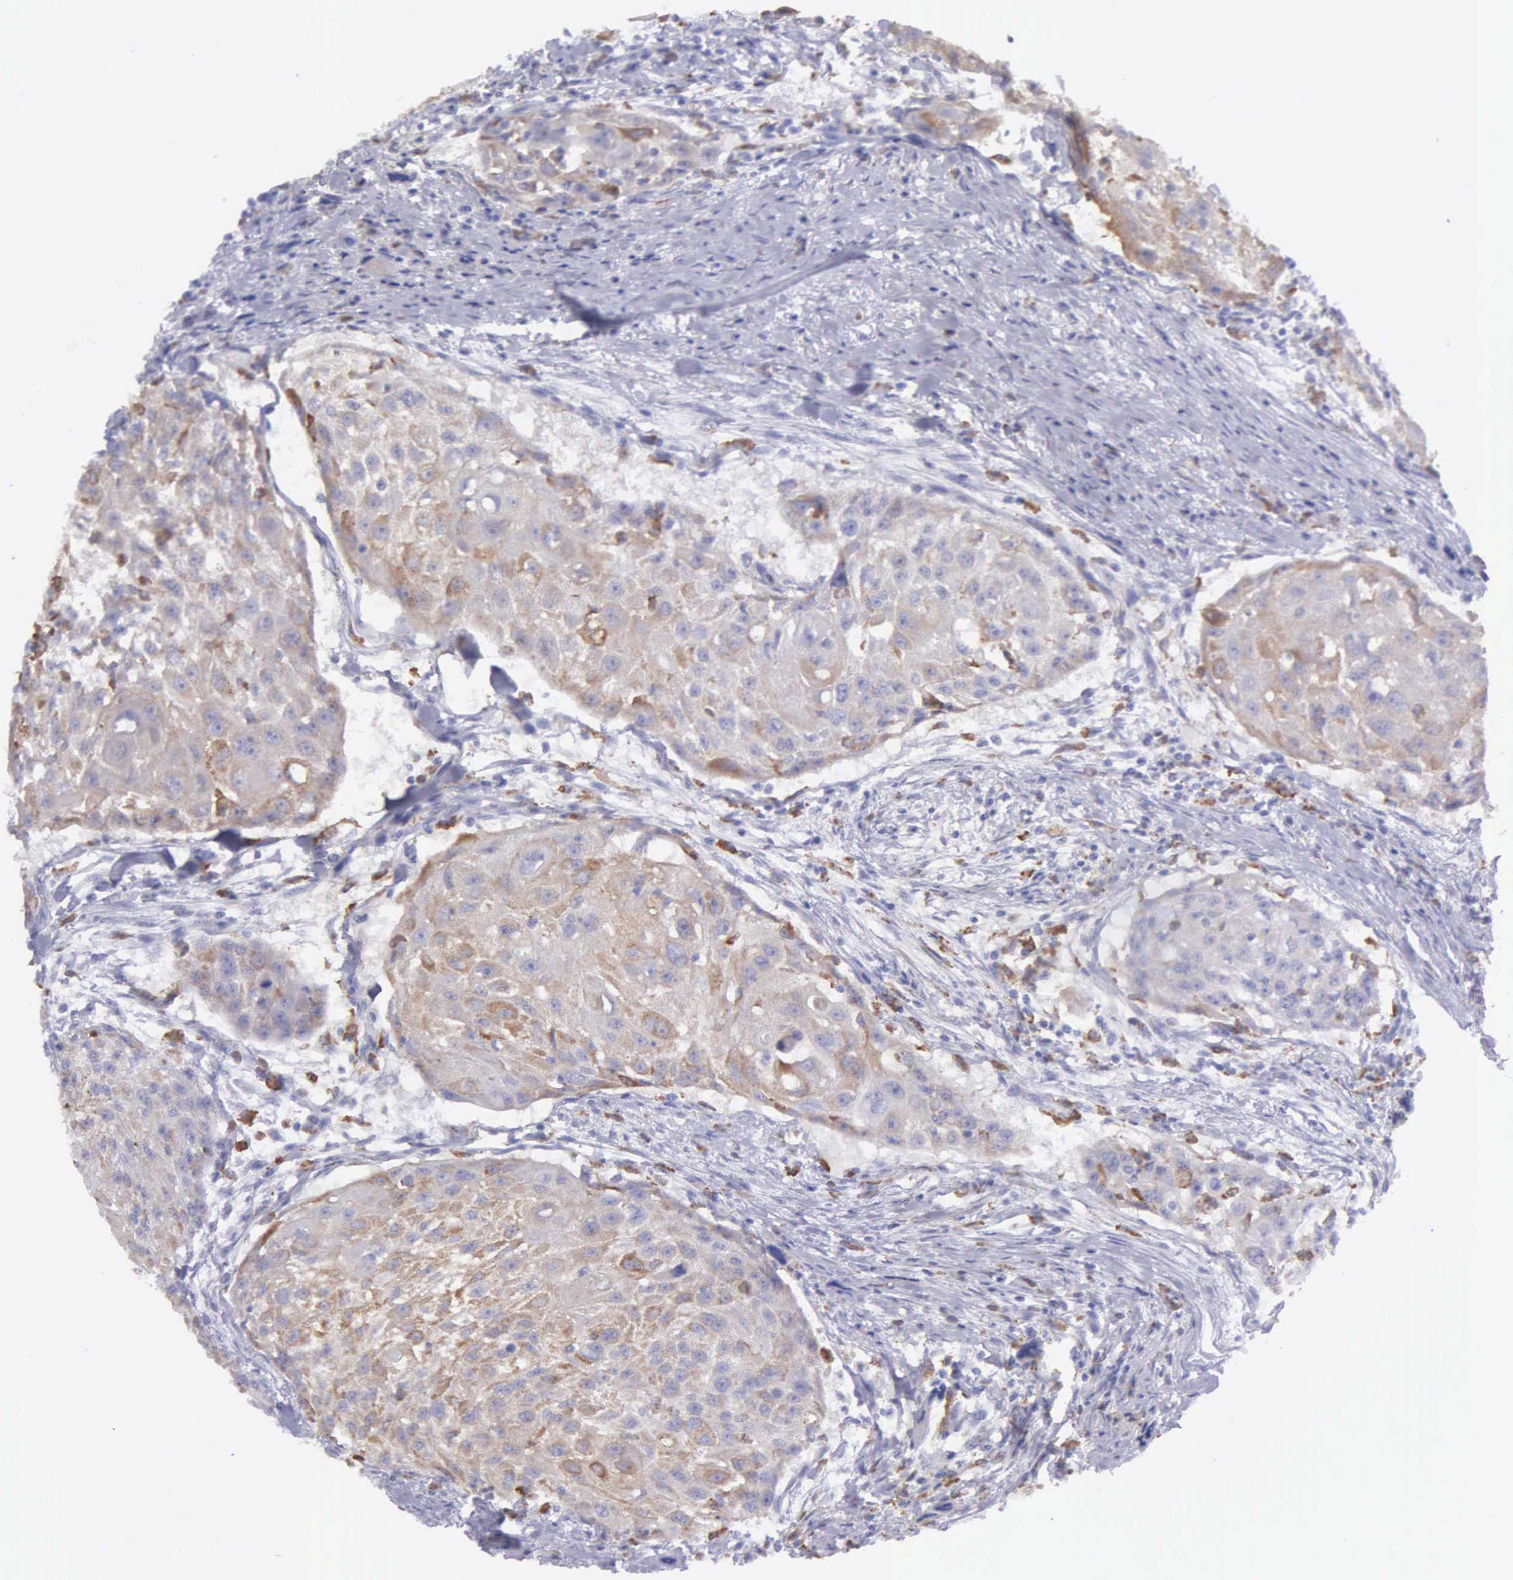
{"staining": {"intensity": "weak", "quantity": "25%-75%", "location": "cytoplasmic/membranous"}, "tissue": "head and neck cancer", "cell_type": "Tumor cells", "image_type": "cancer", "snomed": [{"axis": "morphology", "description": "Squamous cell carcinoma, NOS"}, {"axis": "topography", "description": "Head-Neck"}], "caption": "Protein staining of squamous cell carcinoma (head and neck) tissue shows weak cytoplasmic/membranous staining in about 25%-75% of tumor cells. (Stains: DAB (3,3'-diaminobenzidine) in brown, nuclei in blue, Microscopy: brightfield microscopy at high magnification).", "gene": "TYRP1", "patient": {"sex": "male", "age": 64}}